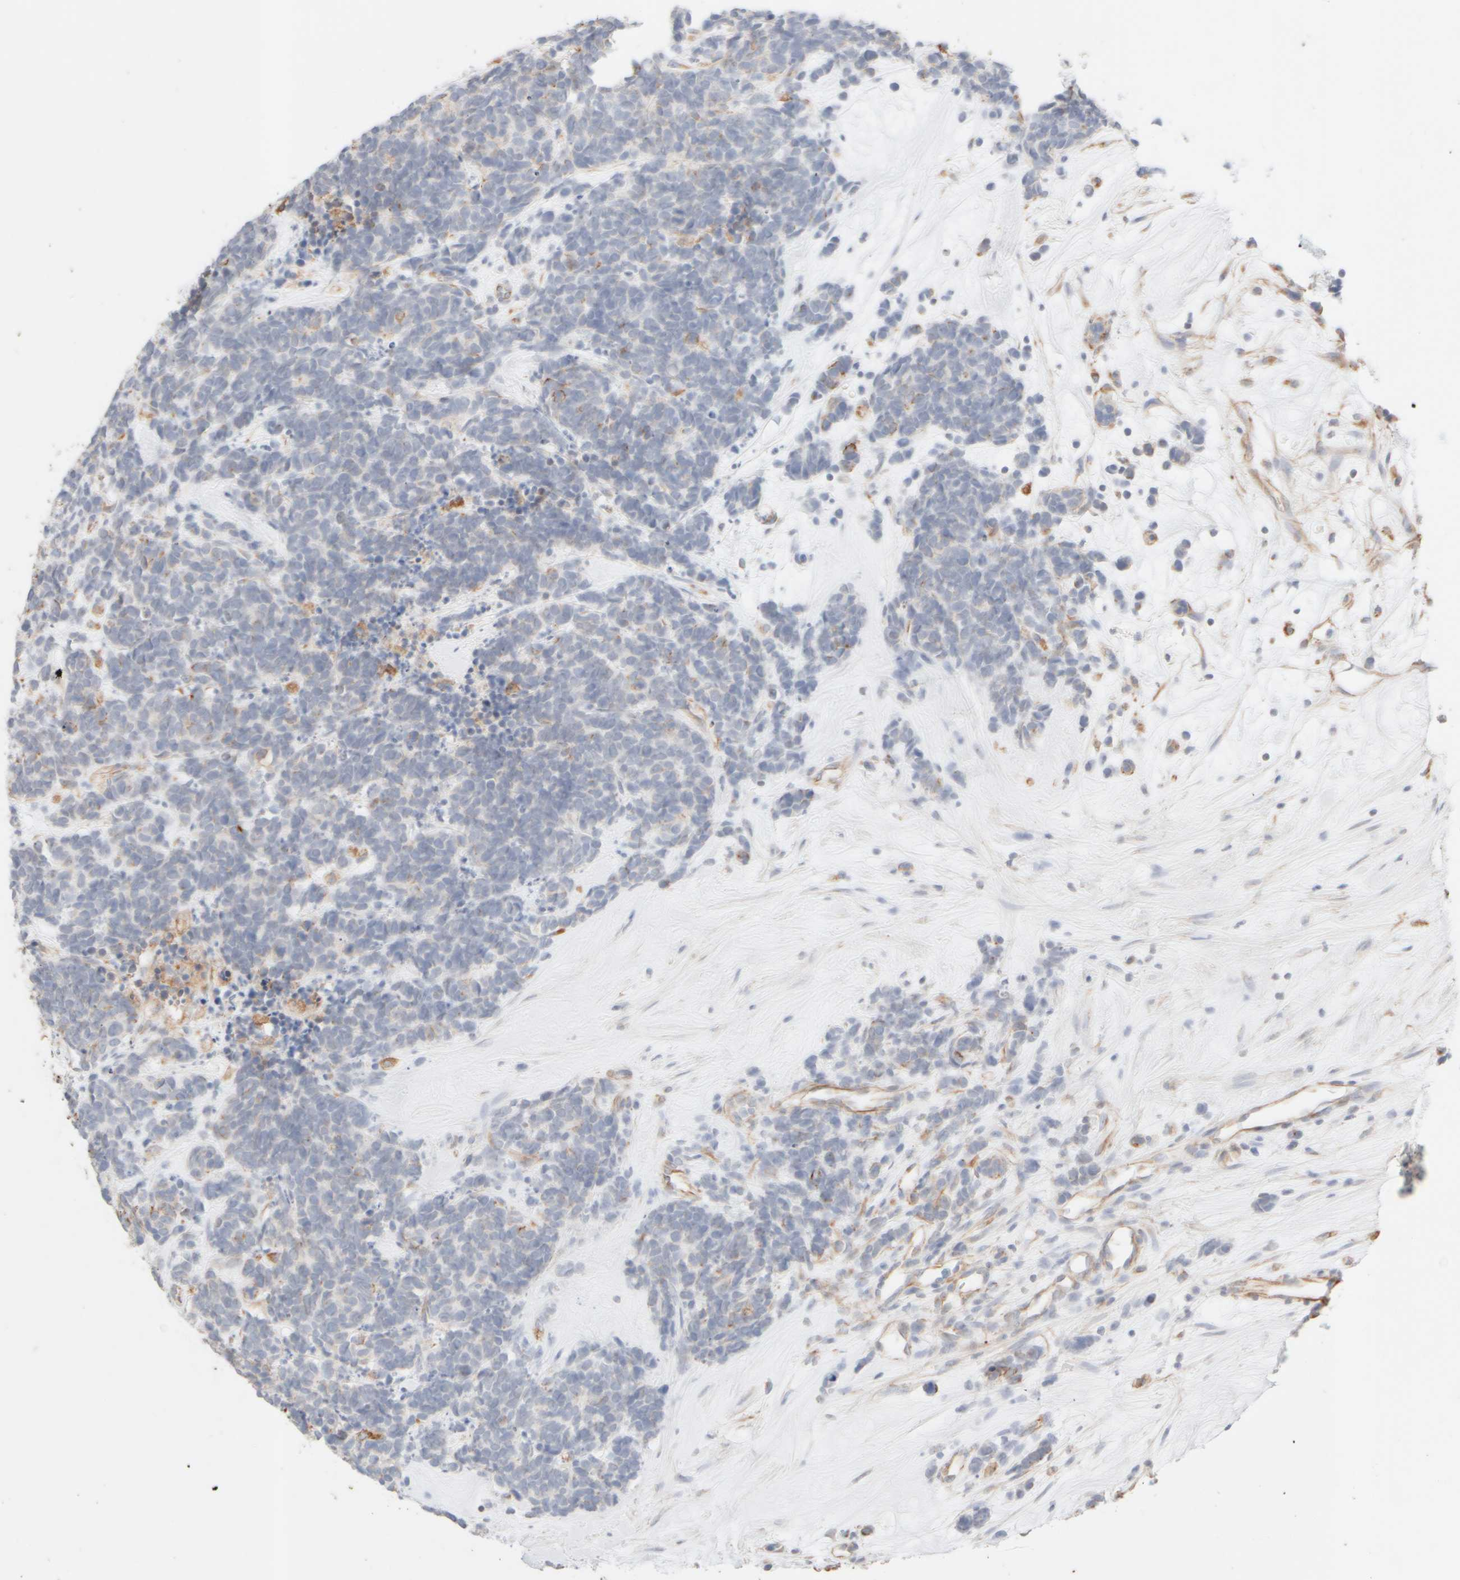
{"staining": {"intensity": "negative", "quantity": "none", "location": "none"}, "tissue": "carcinoid", "cell_type": "Tumor cells", "image_type": "cancer", "snomed": [{"axis": "morphology", "description": "Carcinoma, NOS"}, {"axis": "morphology", "description": "Carcinoid, malignant, NOS"}, {"axis": "topography", "description": "Urinary bladder"}], "caption": "DAB (3,3'-diaminobenzidine) immunohistochemical staining of human malignant carcinoid exhibits no significant expression in tumor cells.", "gene": "KRT15", "patient": {"sex": "male", "age": 57}}